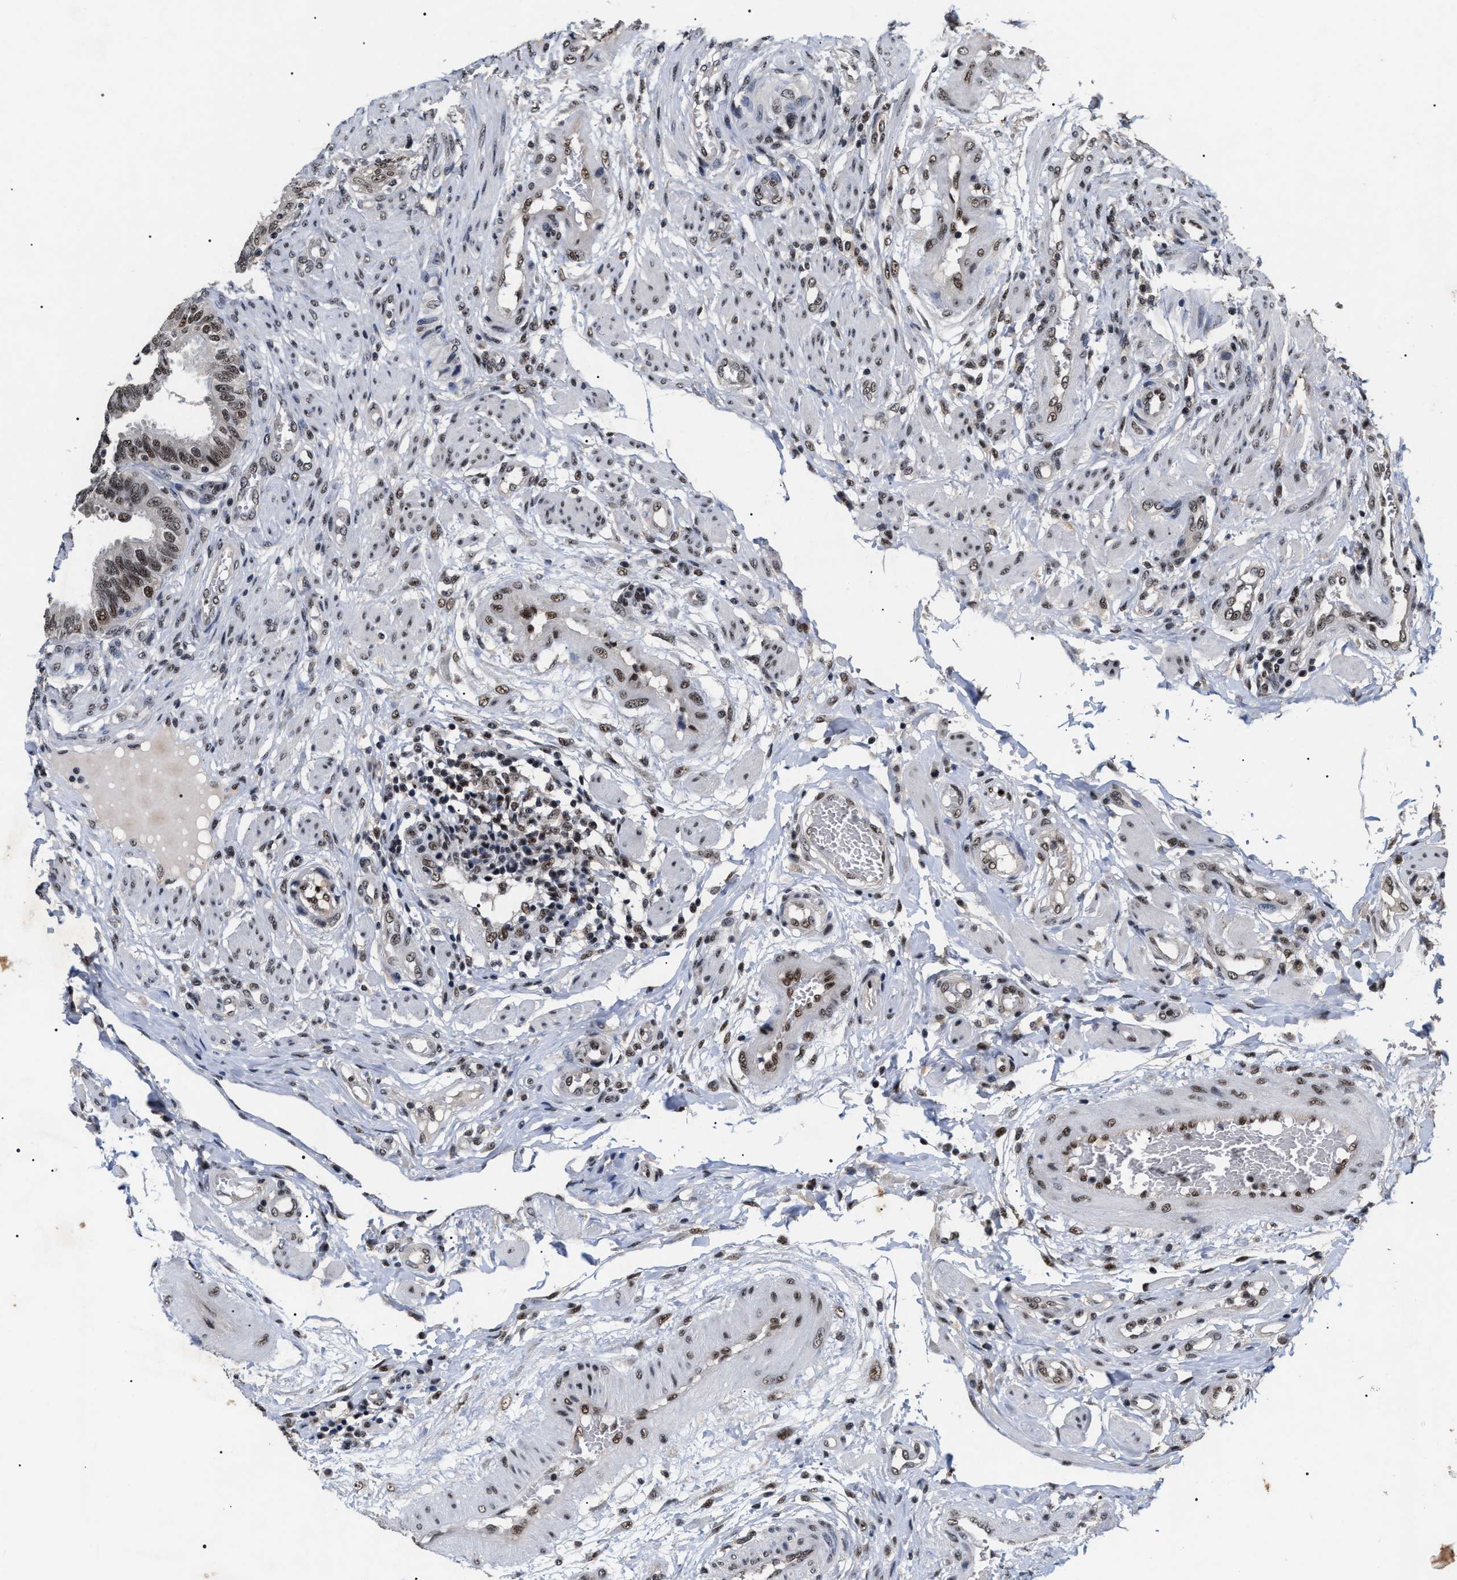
{"staining": {"intensity": "strong", "quantity": ">75%", "location": "nuclear"}, "tissue": "fallopian tube", "cell_type": "Glandular cells", "image_type": "normal", "snomed": [{"axis": "morphology", "description": "Normal tissue, NOS"}, {"axis": "topography", "description": "Fallopian tube"}, {"axis": "topography", "description": "Placenta"}], "caption": "Immunohistochemistry (DAB (3,3'-diaminobenzidine)) staining of benign fallopian tube shows strong nuclear protein positivity in approximately >75% of glandular cells.", "gene": "RRP1B", "patient": {"sex": "female", "age": 34}}